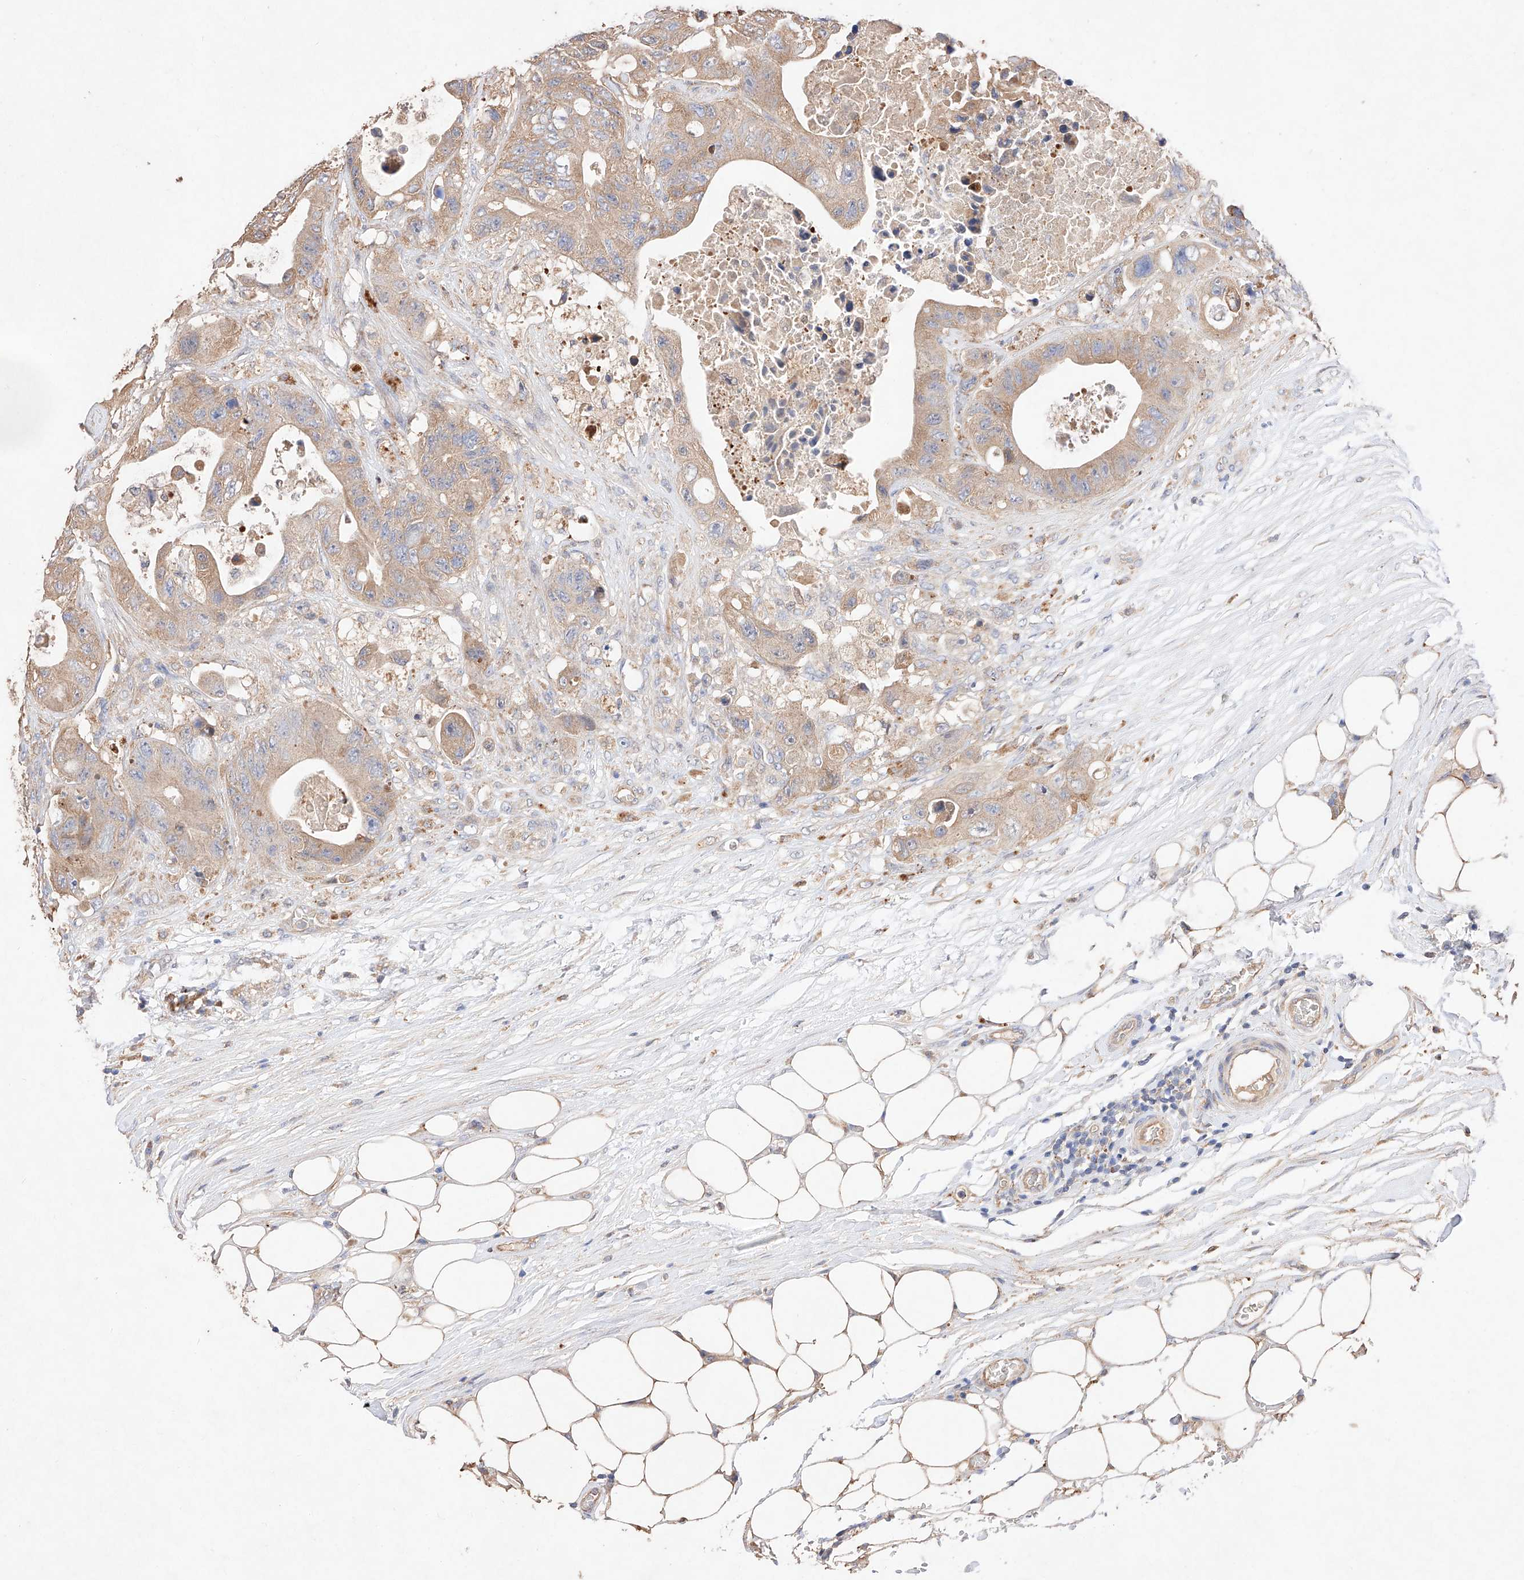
{"staining": {"intensity": "weak", "quantity": "25%-75%", "location": "cytoplasmic/membranous"}, "tissue": "colorectal cancer", "cell_type": "Tumor cells", "image_type": "cancer", "snomed": [{"axis": "morphology", "description": "Adenocarcinoma, NOS"}, {"axis": "topography", "description": "Colon"}], "caption": "A photomicrograph of human colorectal adenocarcinoma stained for a protein reveals weak cytoplasmic/membranous brown staining in tumor cells.", "gene": "C6orf62", "patient": {"sex": "female", "age": 46}}